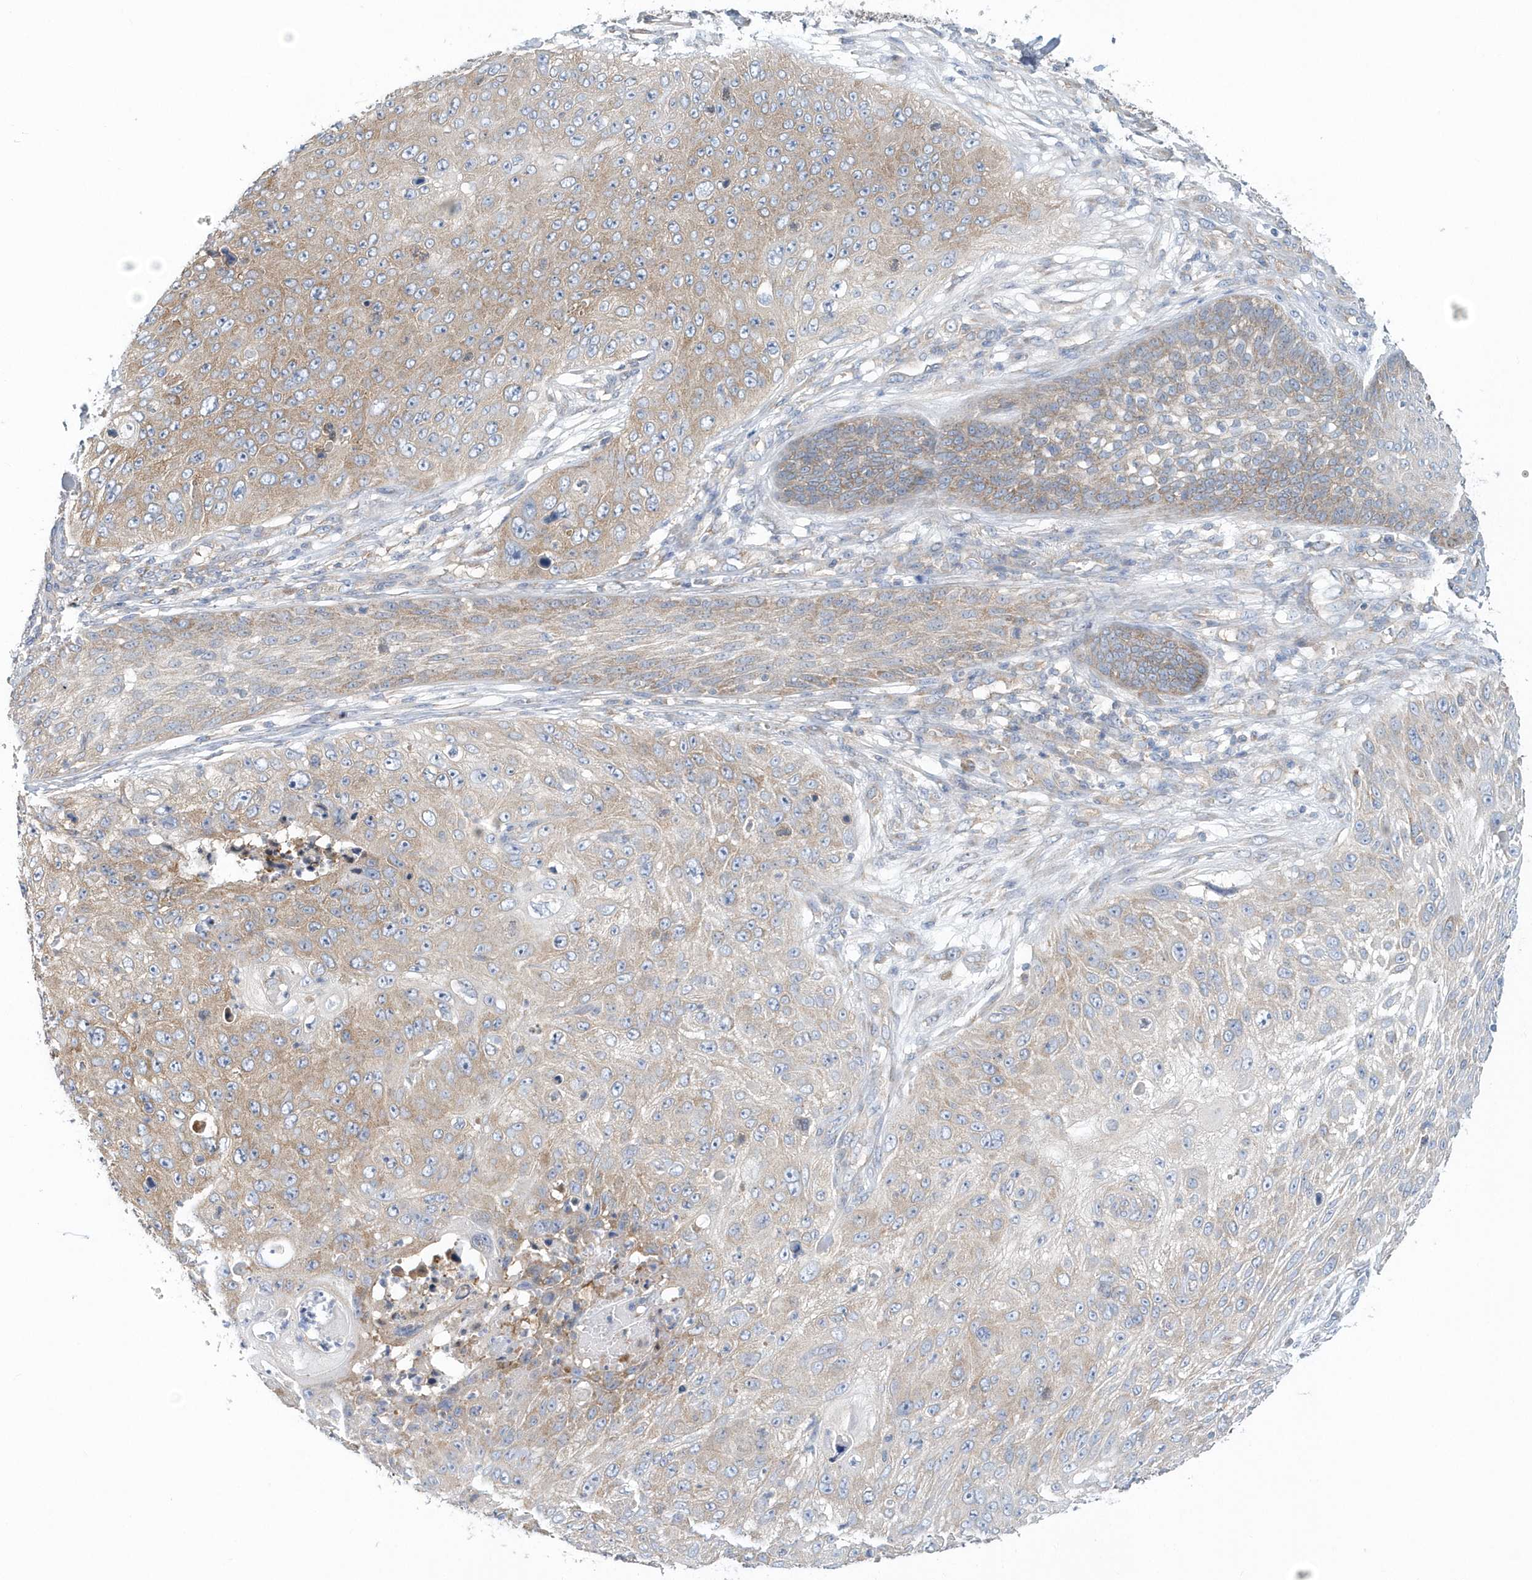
{"staining": {"intensity": "weak", "quantity": ">75%", "location": "cytoplasmic/membranous"}, "tissue": "skin cancer", "cell_type": "Tumor cells", "image_type": "cancer", "snomed": [{"axis": "morphology", "description": "Squamous cell carcinoma, NOS"}, {"axis": "topography", "description": "Skin"}], "caption": "IHC histopathology image of neoplastic tissue: human skin squamous cell carcinoma stained using immunohistochemistry (IHC) shows low levels of weak protein expression localized specifically in the cytoplasmic/membranous of tumor cells, appearing as a cytoplasmic/membranous brown color.", "gene": "EIF3C", "patient": {"sex": "female", "age": 80}}